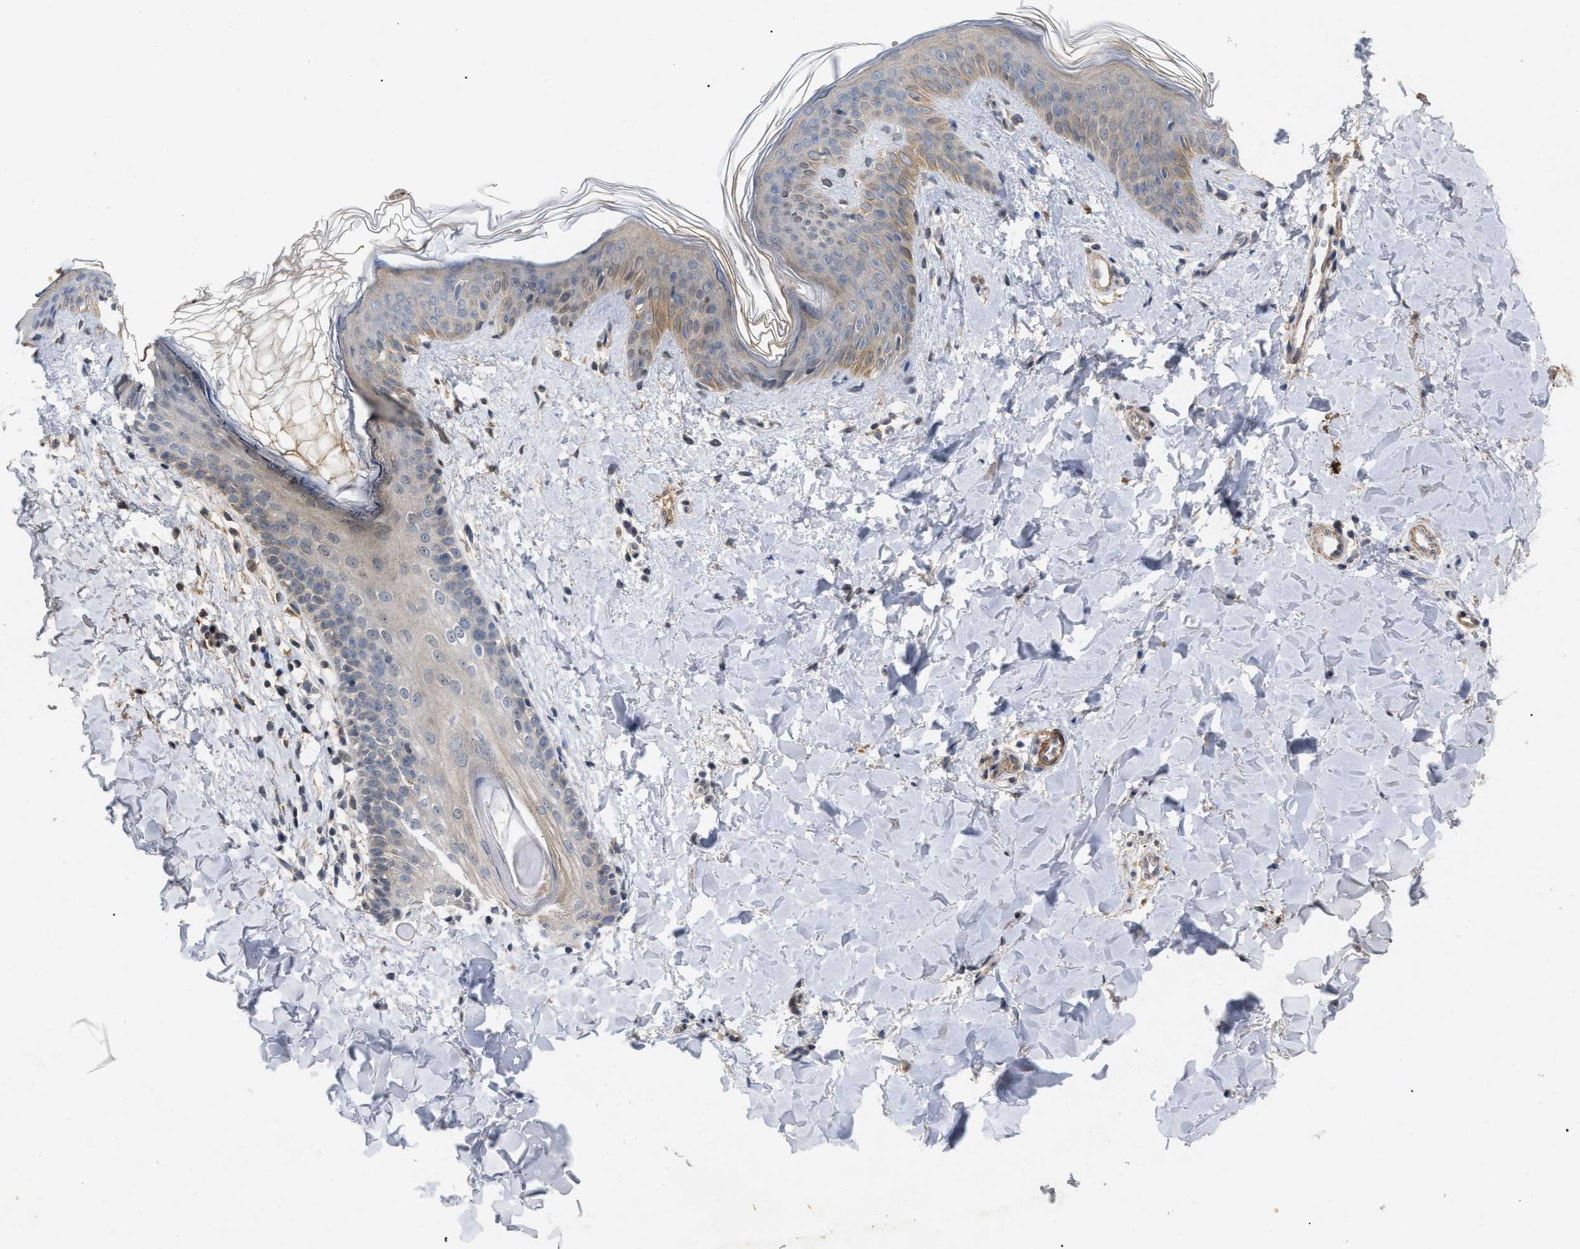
{"staining": {"intensity": "negative", "quantity": "none", "location": "none"}, "tissue": "skin", "cell_type": "Fibroblasts", "image_type": "normal", "snomed": [{"axis": "morphology", "description": "Normal tissue, NOS"}, {"axis": "topography", "description": "Skin"}], "caption": "Immunohistochemistry micrograph of unremarkable skin: skin stained with DAB (3,3'-diaminobenzidine) demonstrates no significant protein positivity in fibroblasts.", "gene": "ST6GALNAC6", "patient": {"sex": "female", "age": 17}}